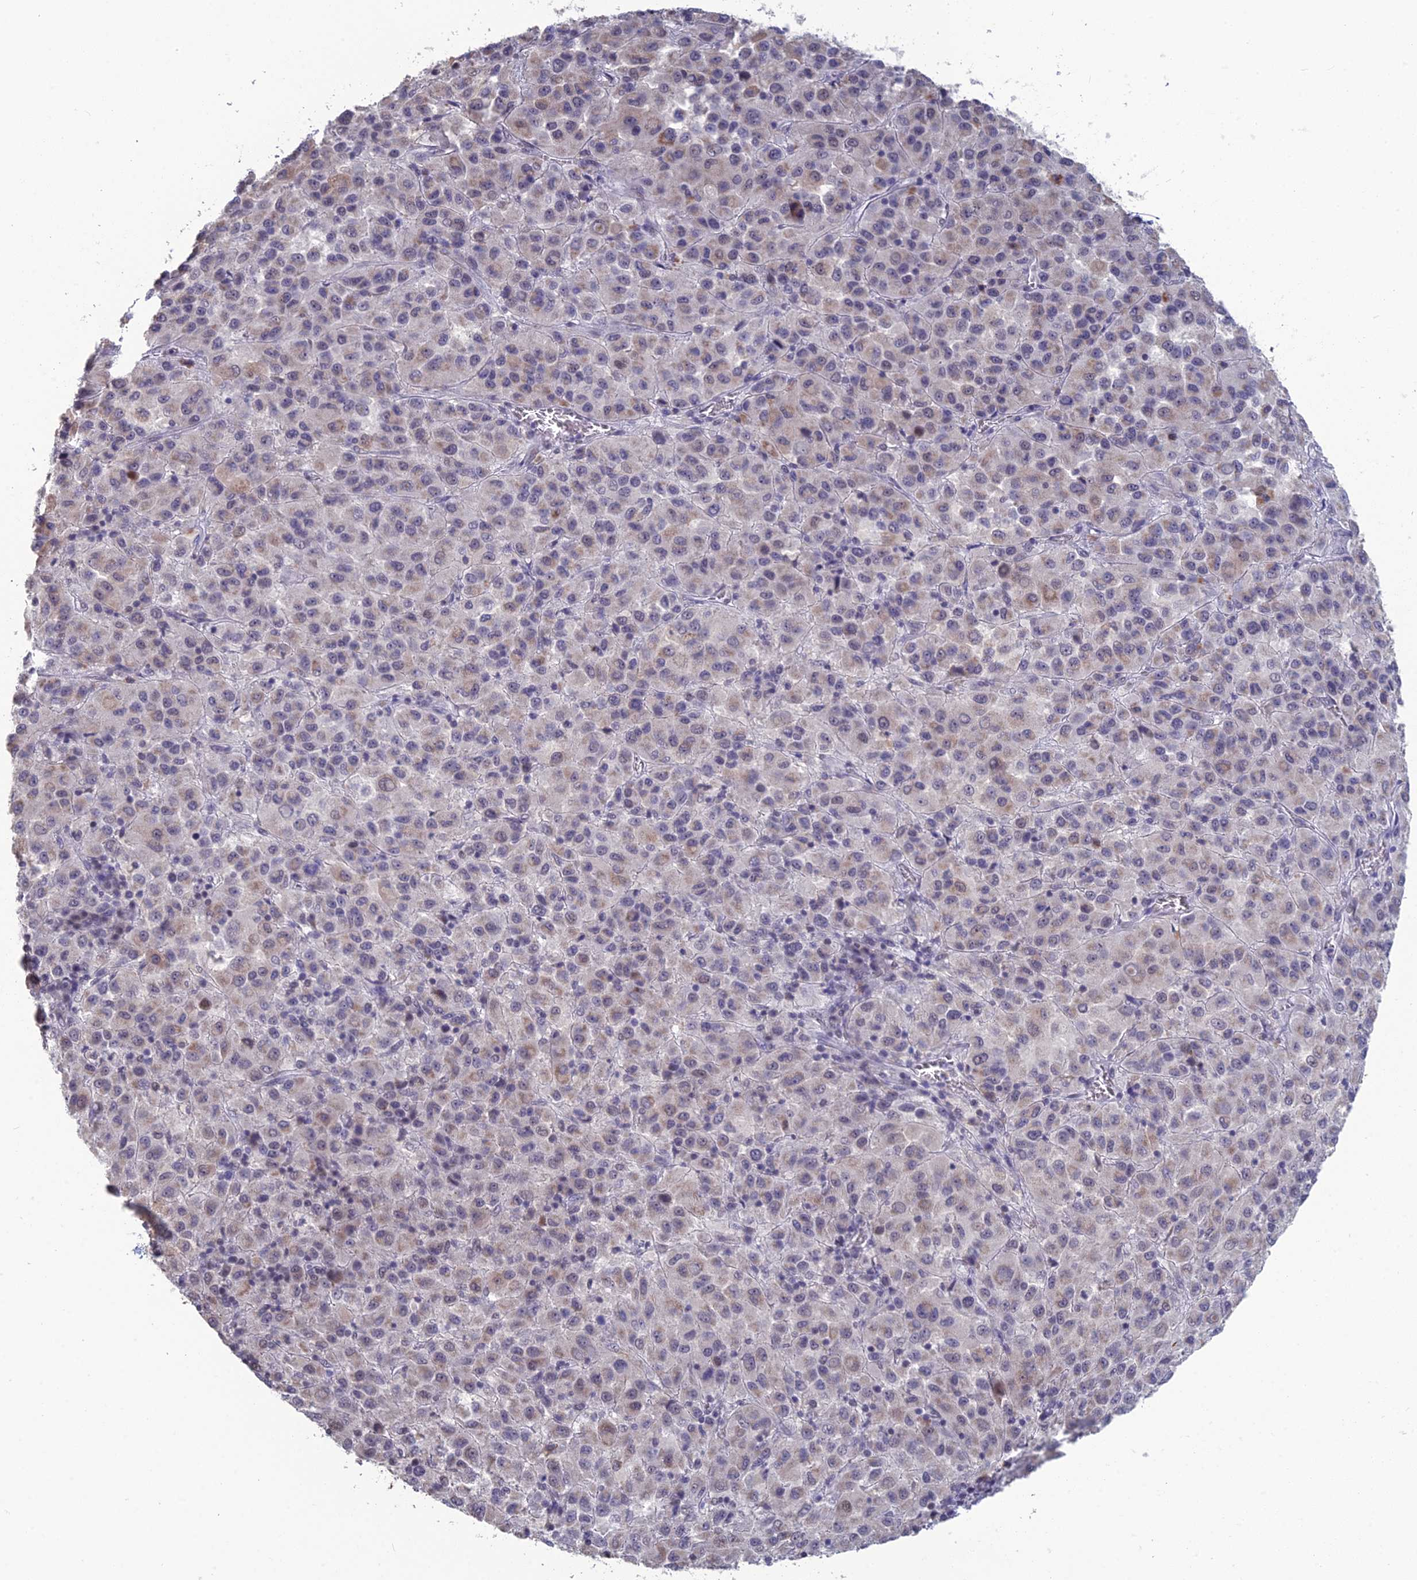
{"staining": {"intensity": "weak", "quantity": "<25%", "location": "cytoplasmic/membranous"}, "tissue": "melanoma", "cell_type": "Tumor cells", "image_type": "cancer", "snomed": [{"axis": "morphology", "description": "Malignant melanoma, Metastatic site"}, {"axis": "topography", "description": "Lung"}], "caption": "The micrograph demonstrates no significant expression in tumor cells of malignant melanoma (metastatic site). (DAB immunohistochemistry (IHC) with hematoxylin counter stain).", "gene": "MT-CO3", "patient": {"sex": "male", "age": 64}}